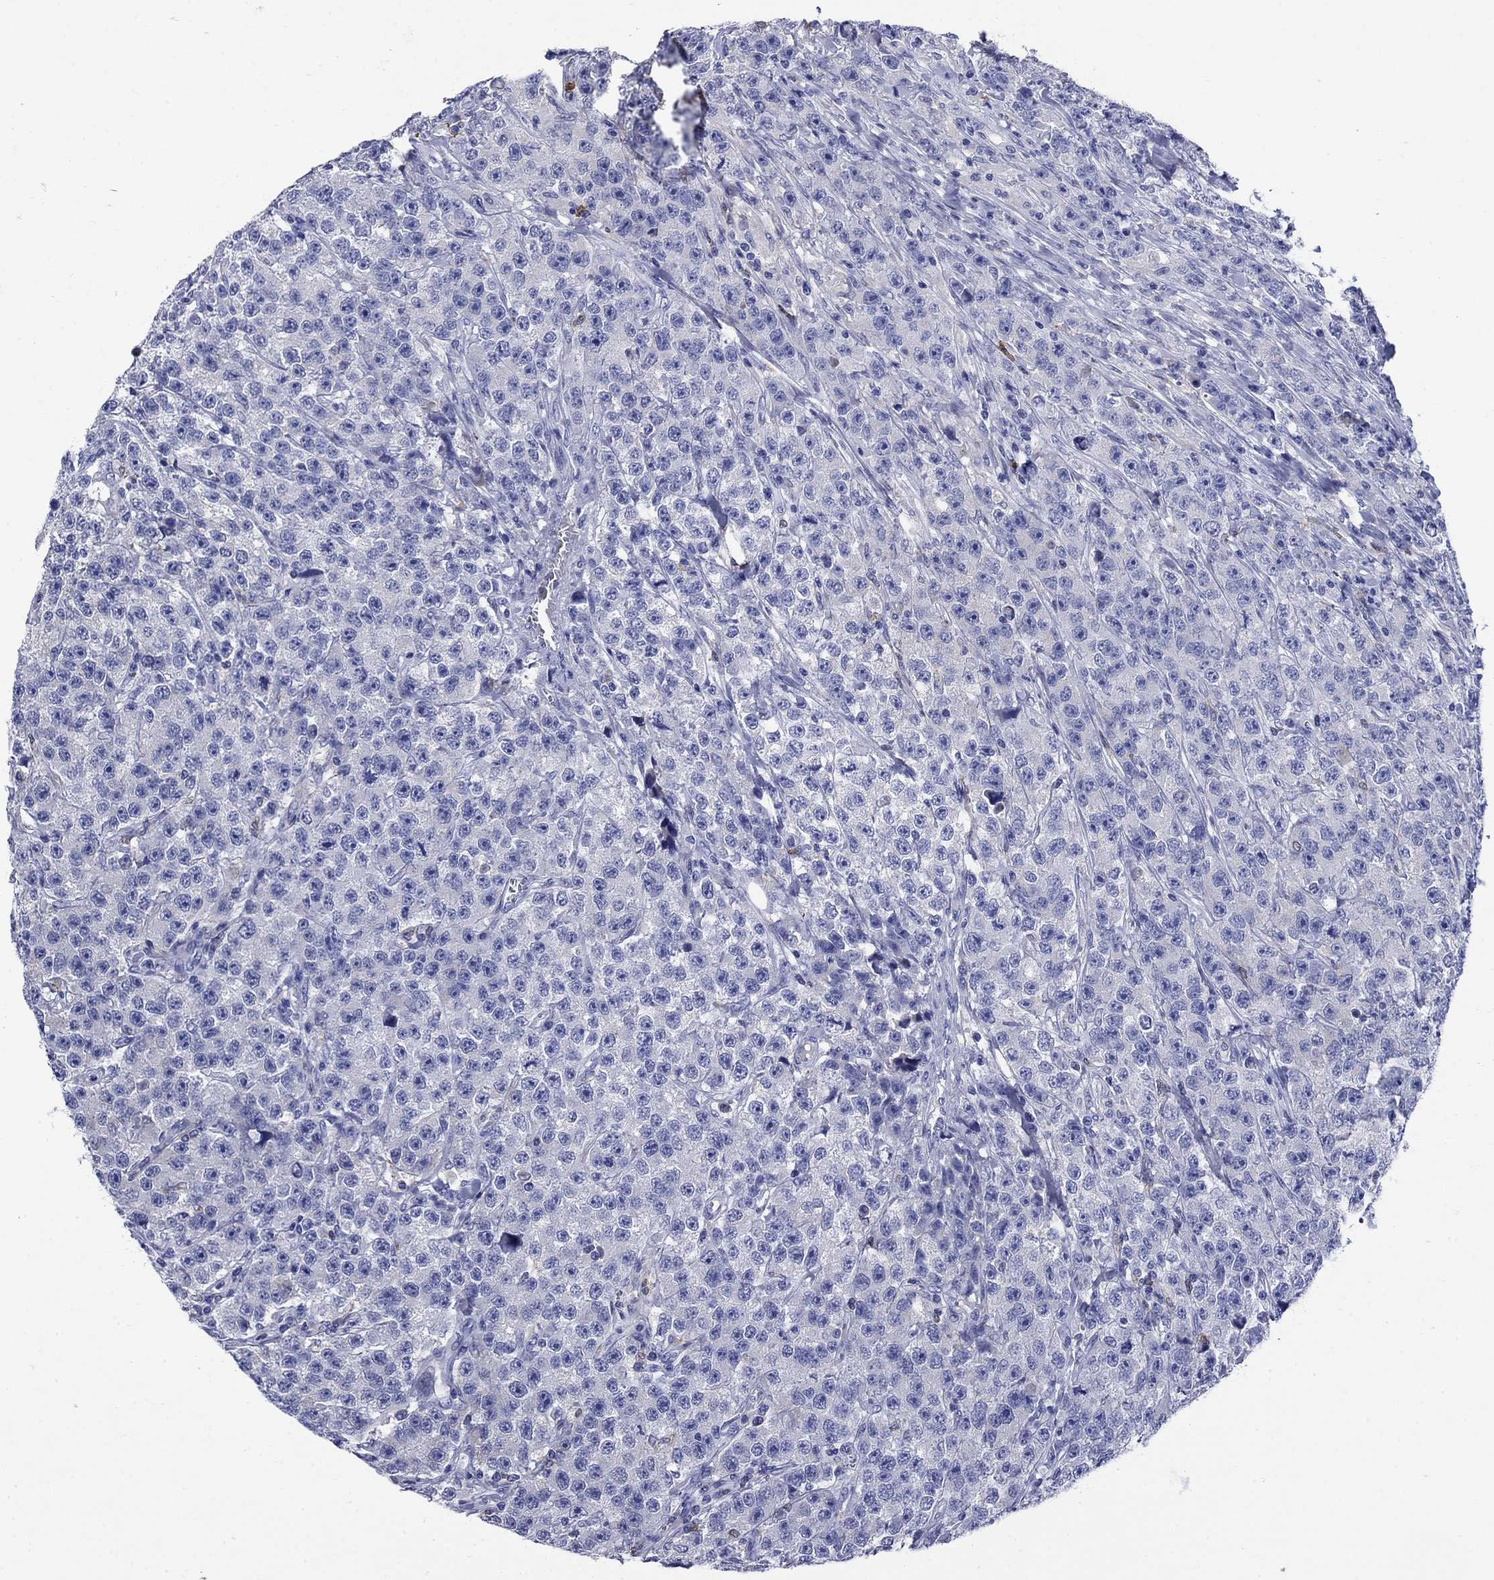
{"staining": {"intensity": "negative", "quantity": "none", "location": "none"}, "tissue": "testis cancer", "cell_type": "Tumor cells", "image_type": "cancer", "snomed": [{"axis": "morphology", "description": "Seminoma, NOS"}, {"axis": "topography", "description": "Testis"}], "caption": "High power microscopy photomicrograph of an immunohistochemistry micrograph of seminoma (testis), revealing no significant positivity in tumor cells.", "gene": "TFR2", "patient": {"sex": "male", "age": 59}}